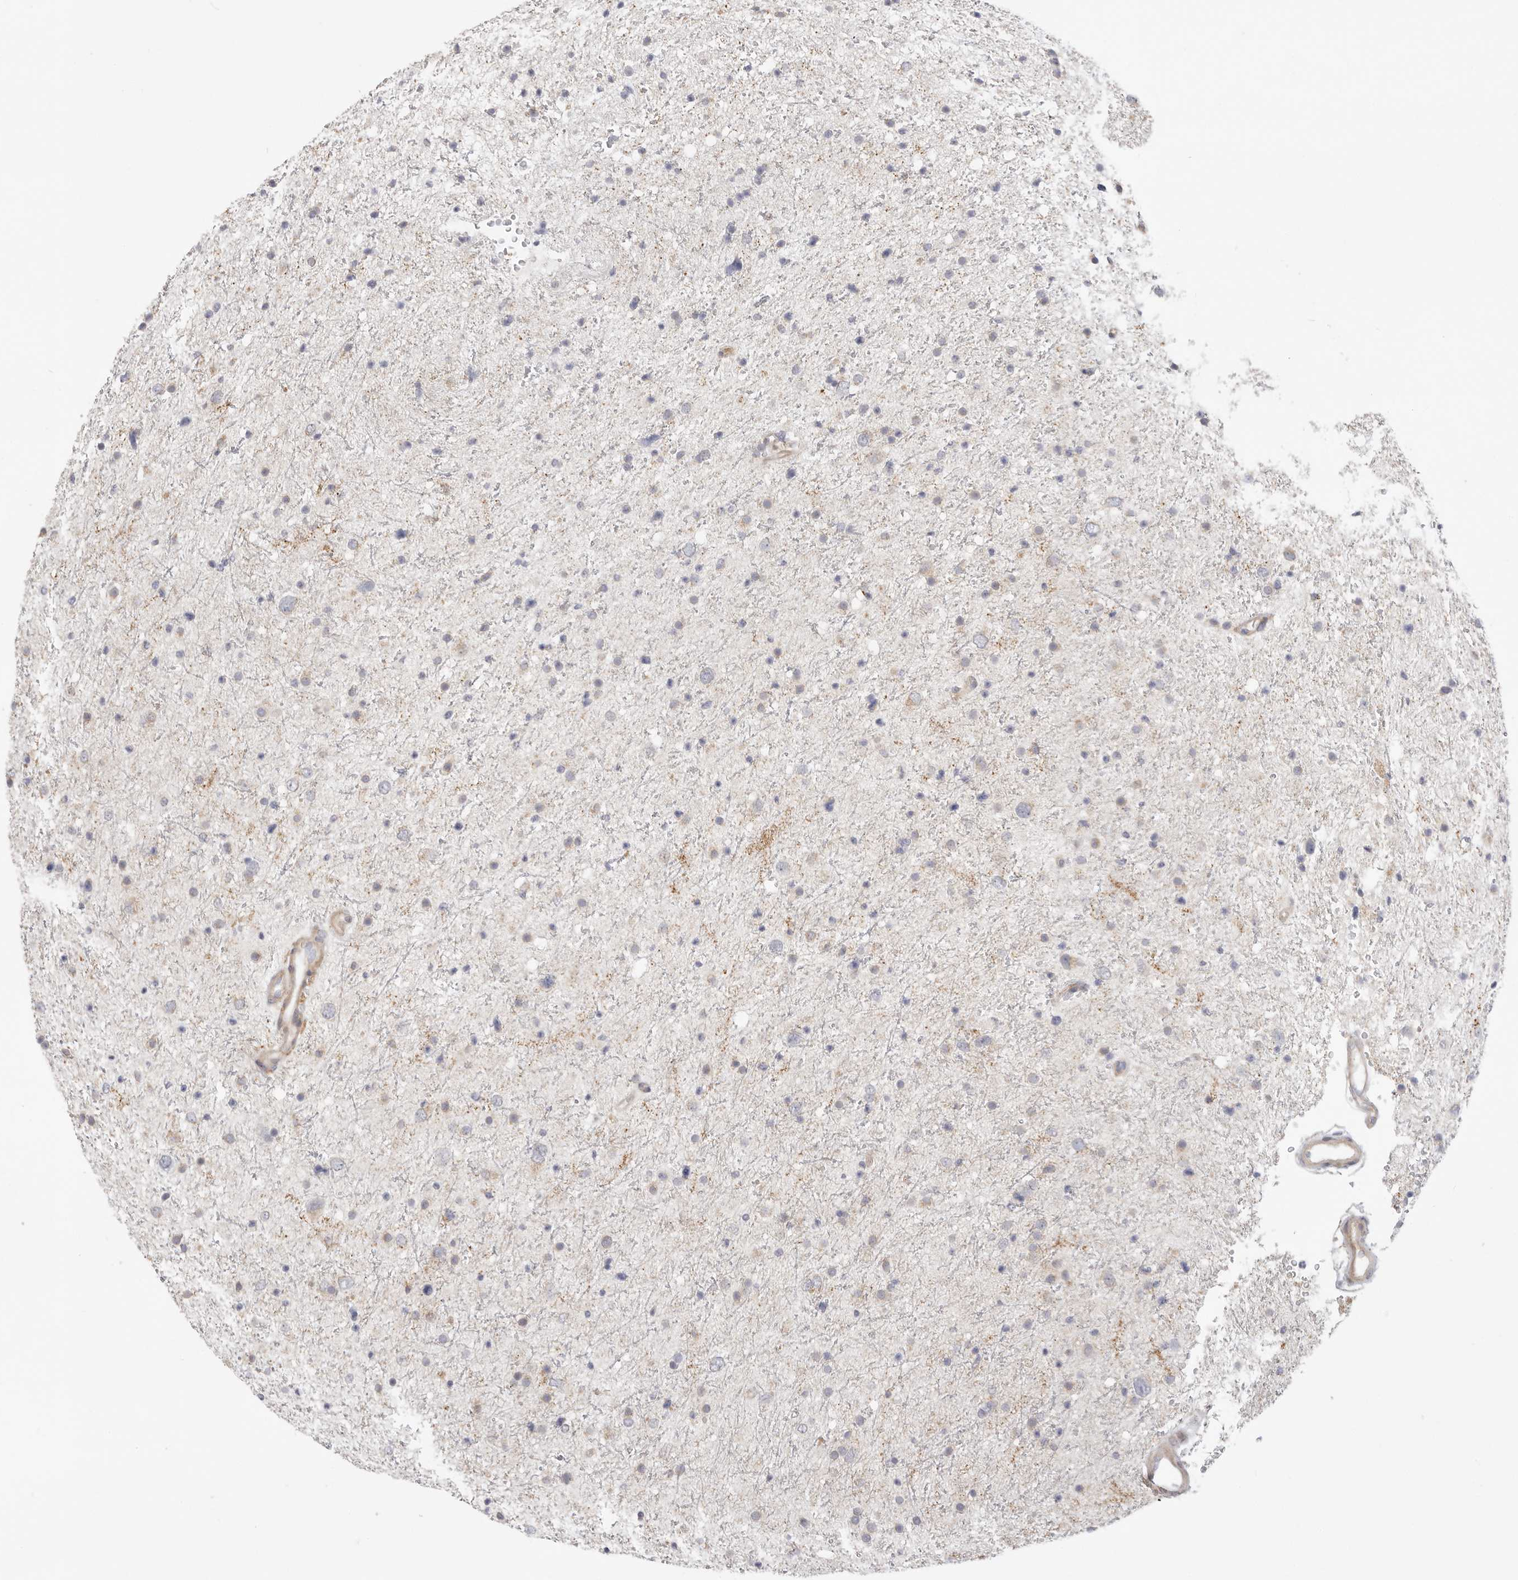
{"staining": {"intensity": "negative", "quantity": "none", "location": "none"}, "tissue": "glioma", "cell_type": "Tumor cells", "image_type": "cancer", "snomed": [{"axis": "morphology", "description": "Glioma, malignant, Low grade"}, {"axis": "topography", "description": "Brain"}], "caption": "The photomicrograph reveals no staining of tumor cells in glioma. (DAB IHC with hematoxylin counter stain).", "gene": "USH1C", "patient": {"sex": "female", "age": 37}}